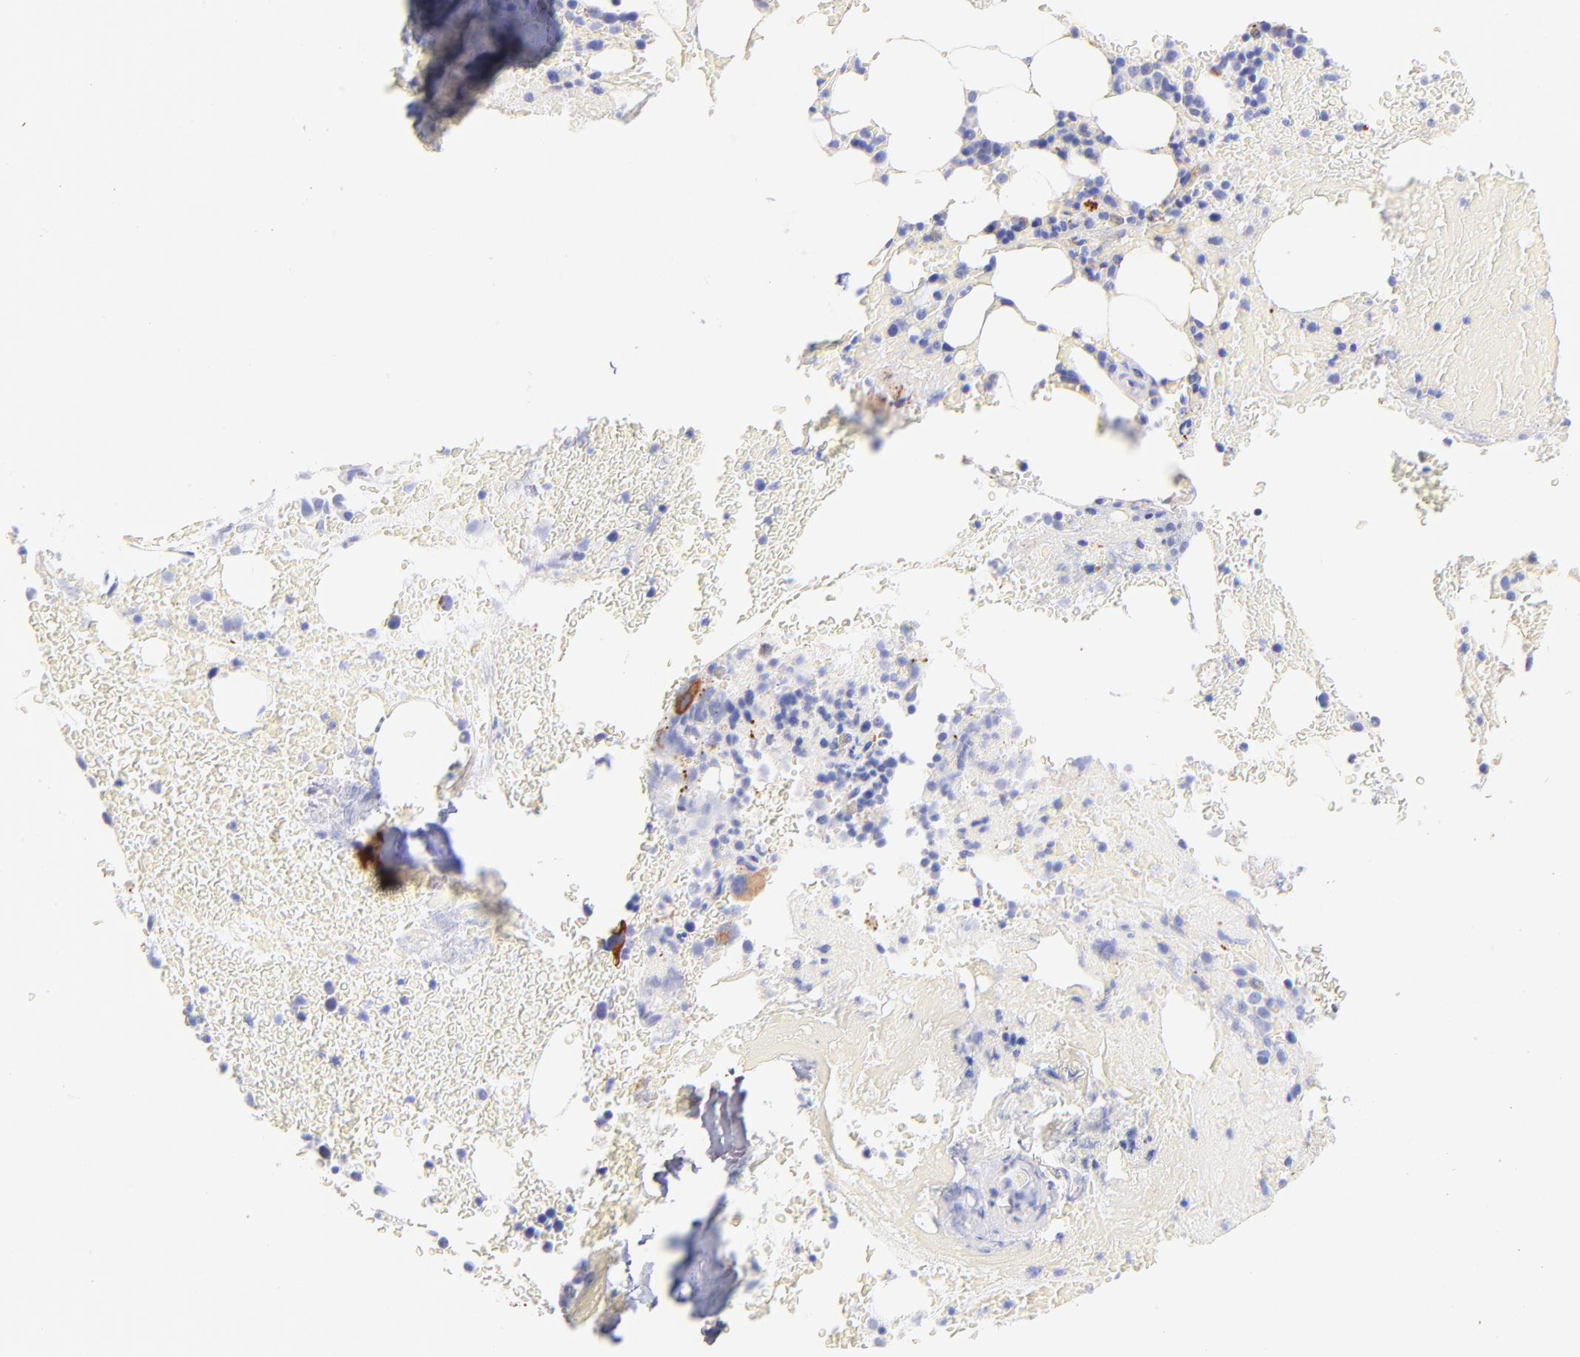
{"staining": {"intensity": "strong", "quantity": "<25%", "location": "cytoplasmic/membranous"}, "tissue": "bone marrow", "cell_type": "Hematopoietic cells", "image_type": "normal", "snomed": [{"axis": "morphology", "description": "Normal tissue, NOS"}, {"axis": "topography", "description": "Bone marrow"}], "caption": "Immunohistochemical staining of normal bone marrow displays <25% levels of strong cytoplasmic/membranous protein positivity in approximately <25% of hematopoietic cells.", "gene": "SPARC", "patient": {"sex": "female", "age": 73}}